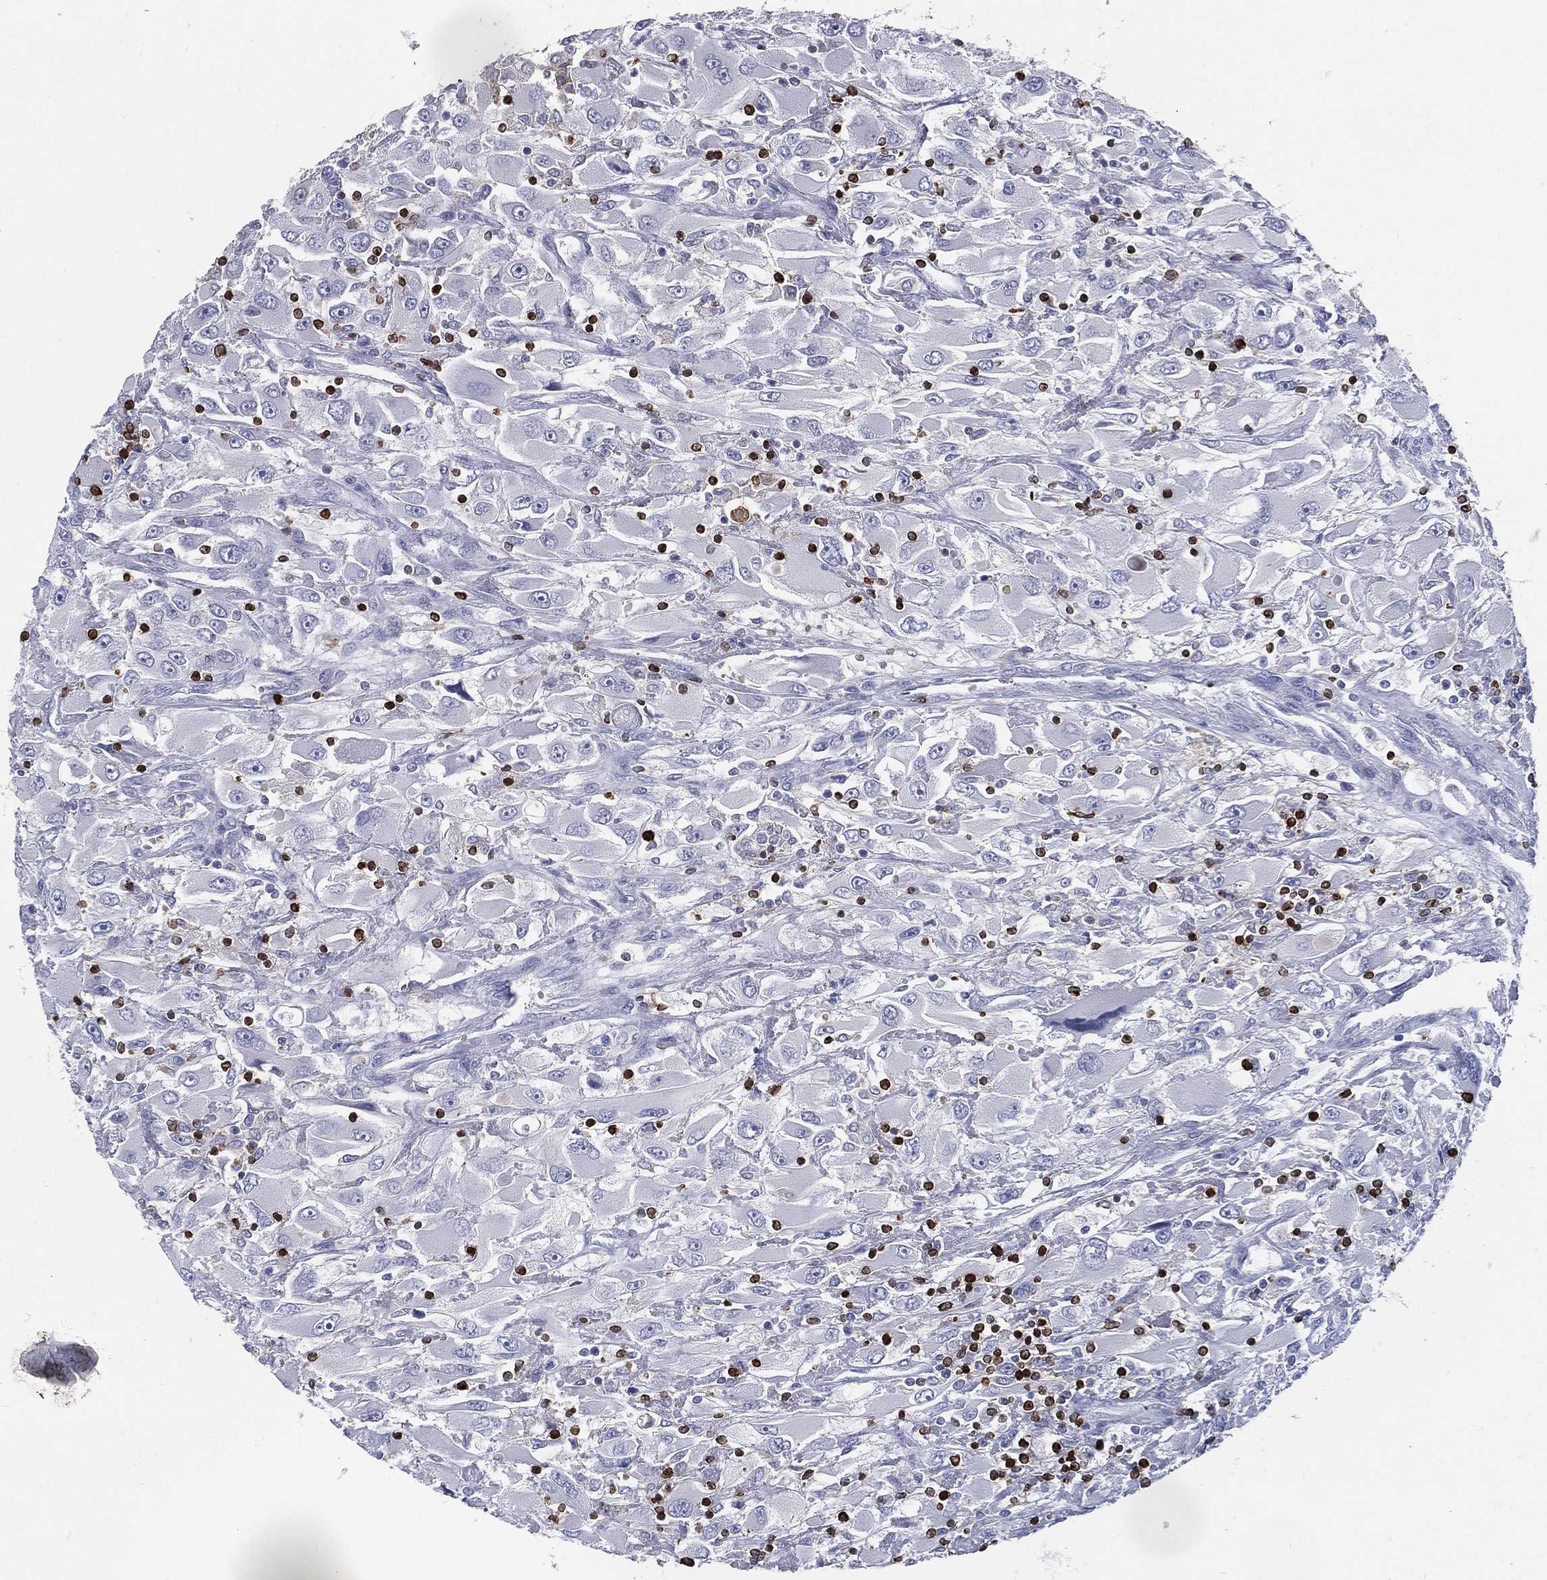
{"staining": {"intensity": "negative", "quantity": "none", "location": "none"}, "tissue": "renal cancer", "cell_type": "Tumor cells", "image_type": "cancer", "snomed": [{"axis": "morphology", "description": "Adenocarcinoma, NOS"}, {"axis": "topography", "description": "Kidney"}], "caption": "Immunohistochemistry image of neoplastic tissue: human renal cancer (adenocarcinoma) stained with DAB reveals no significant protein expression in tumor cells.", "gene": "CTSW", "patient": {"sex": "female", "age": 52}}